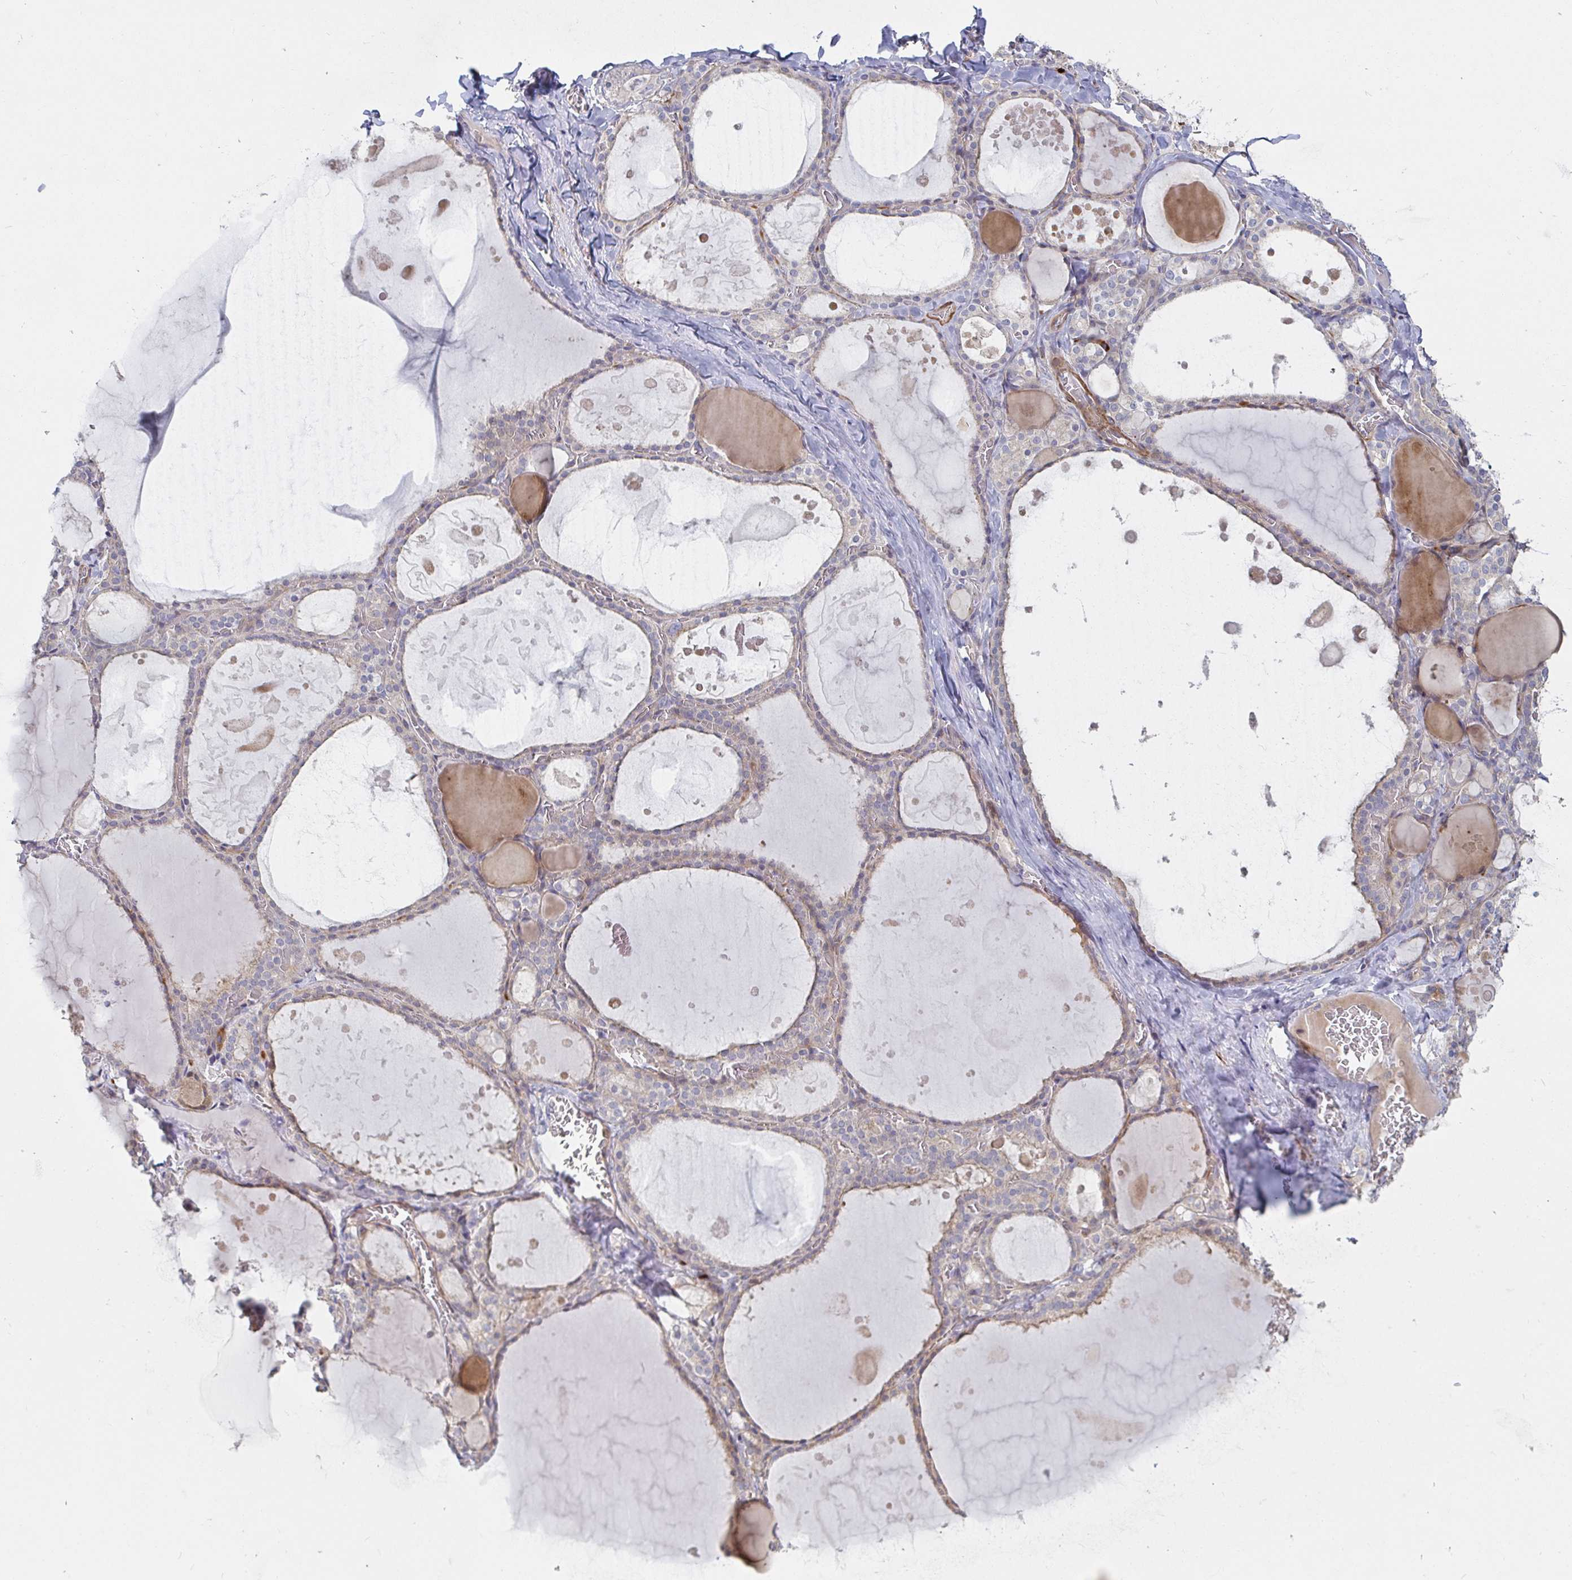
{"staining": {"intensity": "weak", "quantity": "25%-75%", "location": "cytoplasmic/membranous"}, "tissue": "thyroid gland", "cell_type": "Glandular cells", "image_type": "normal", "snomed": [{"axis": "morphology", "description": "Normal tissue, NOS"}, {"axis": "topography", "description": "Thyroid gland"}], "caption": "Protein staining shows weak cytoplasmic/membranous staining in approximately 25%-75% of glandular cells in normal thyroid gland.", "gene": "SSH2", "patient": {"sex": "male", "age": 56}}